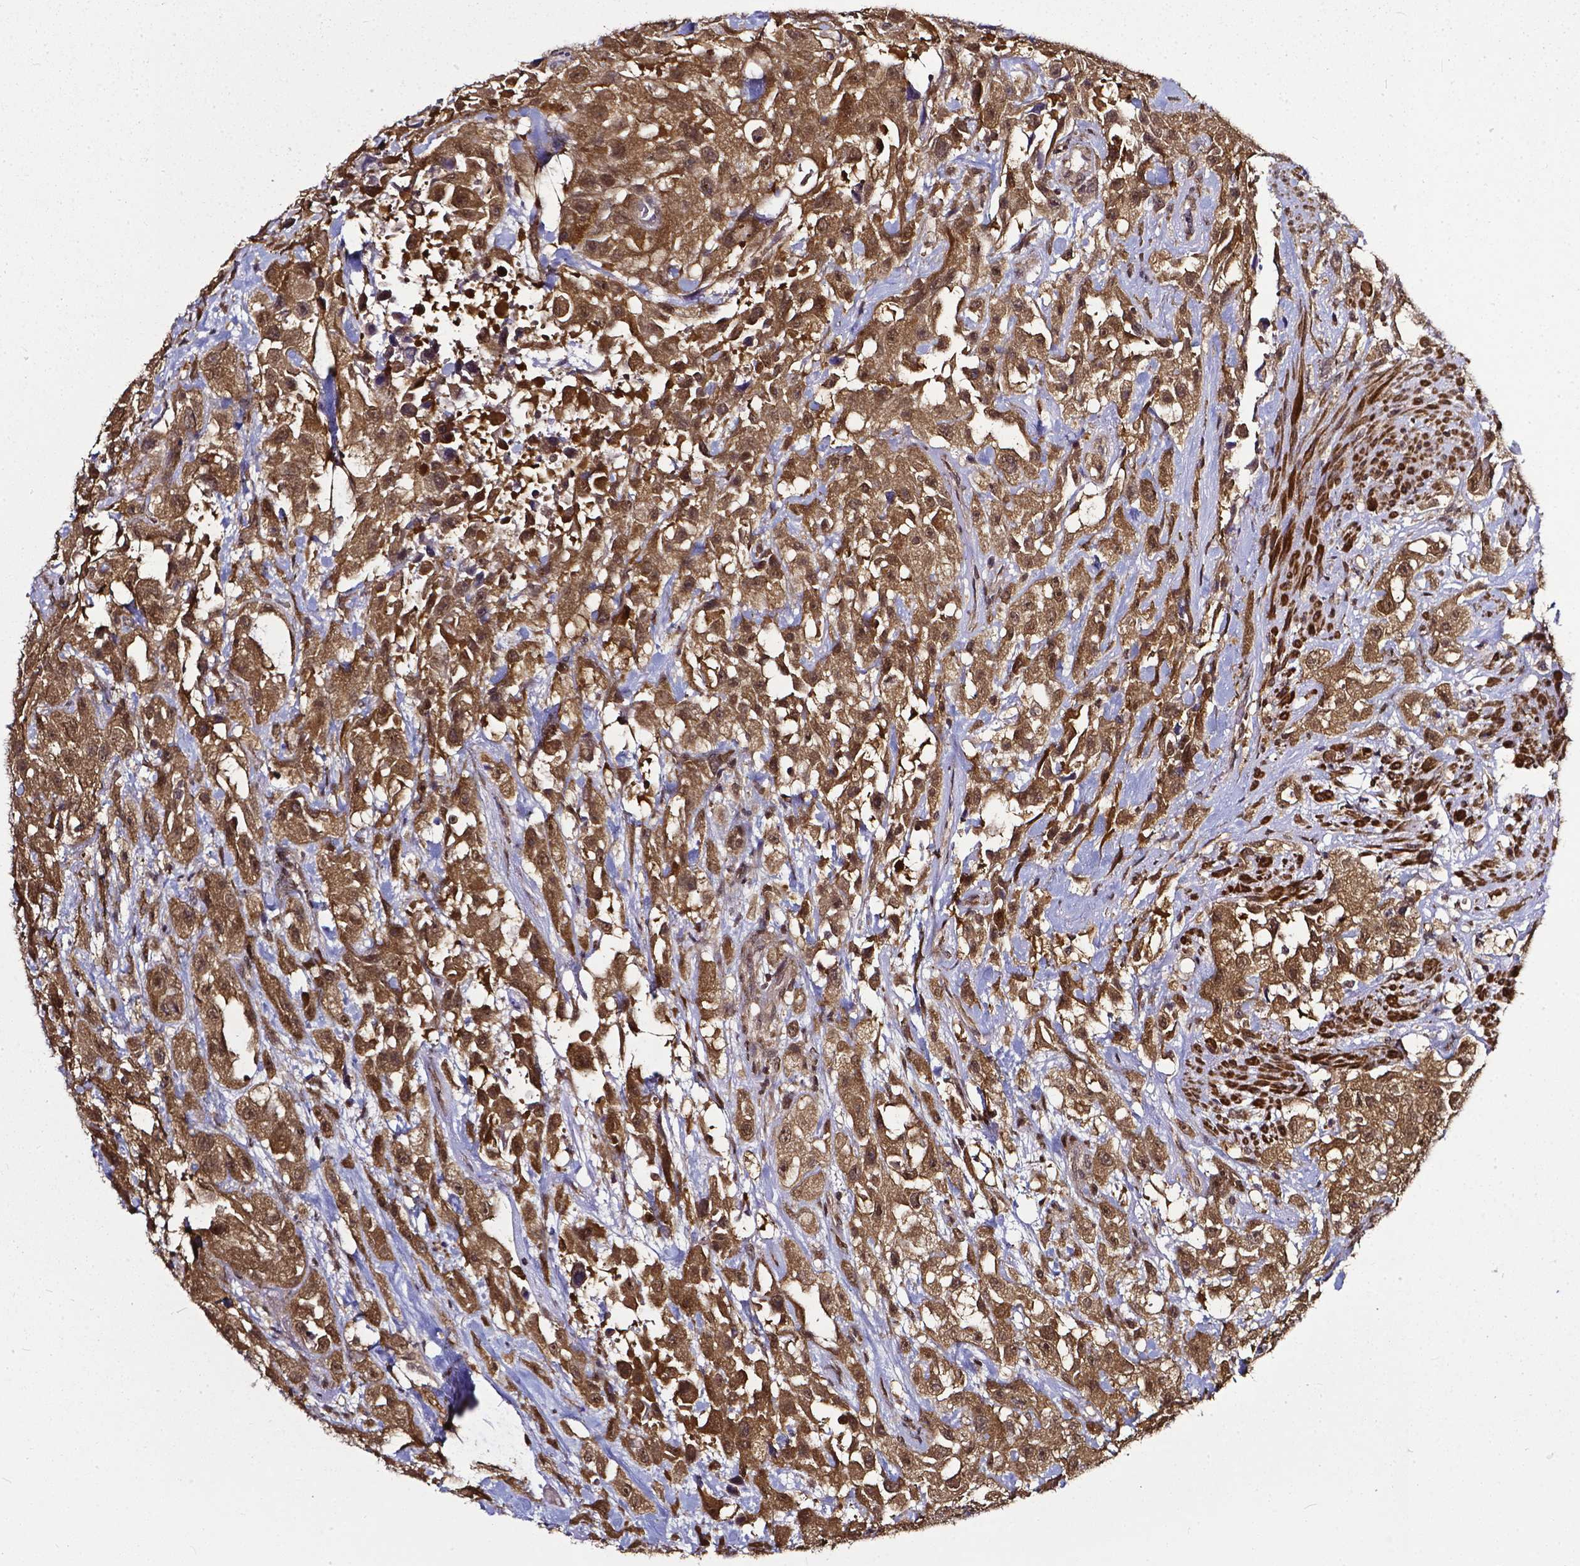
{"staining": {"intensity": "moderate", "quantity": ">75%", "location": "cytoplasmic/membranous,nuclear"}, "tissue": "urothelial cancer", "cell_type": "Tumor cells", "image_type": "cancer", "snomed": [{"axis": "morphology", "description": "Urothelial carcinoma, High grade"}, {"axis": "topography", "description": "Urinary bladder"}], "caption": "Urothelial cancer was stained to show a protein in brown. There is medium levels of moderate cytoplasmic/membranous and nuclear staining in approximately >75% of tumor cells.", "gene": "OTUB1", "patient": {"sex": "male", "age": 79}}